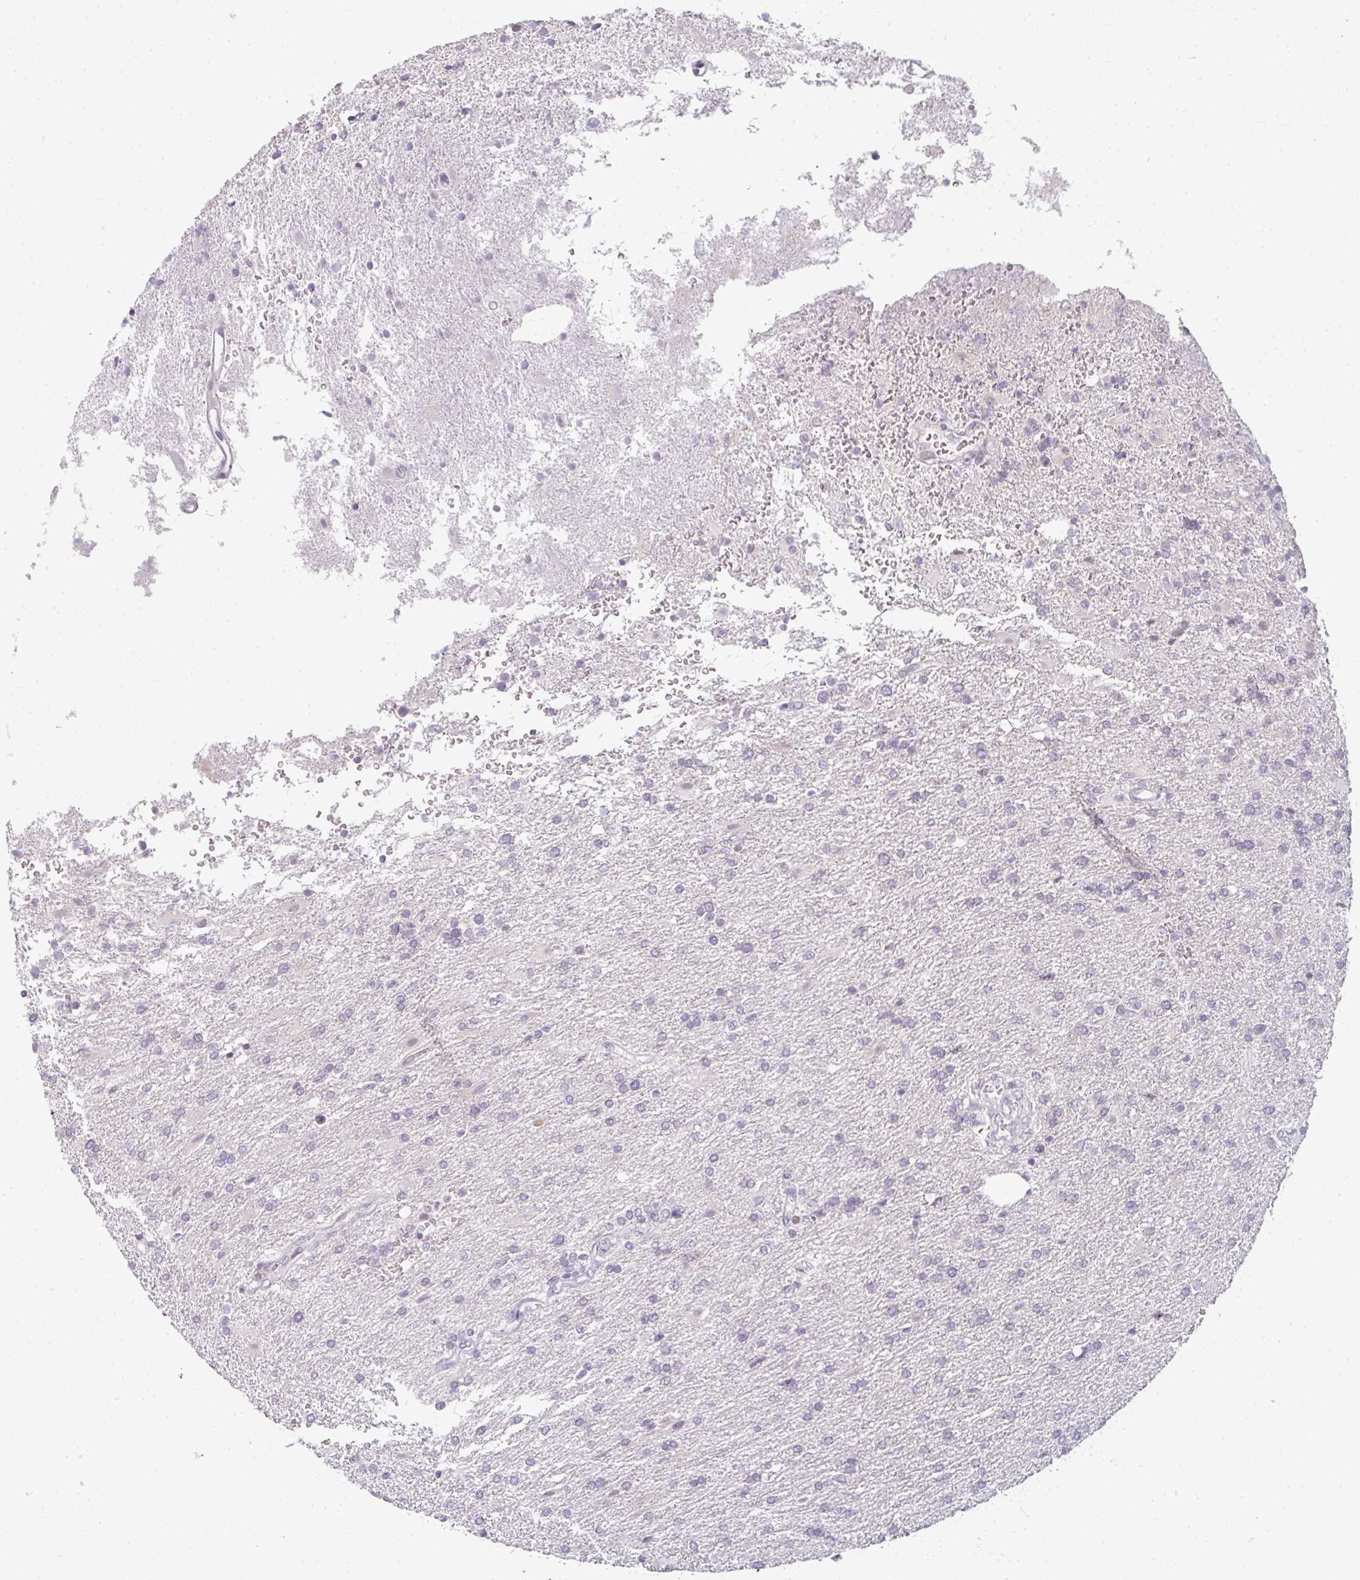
{"staining": {"intensity": "negative", "quantity": "none", "location": "none"}, "tissue": "glioma", "cell_type": "Tumor cells", "image_type": "cancer", "snomed": [{"axis": "morphology", "description": "Glioma, malignant, High grade"}, {"axis": "topography", "description": "Brain"}], "caption": "Immunohistochemistry (IHC) micrograph of malignant glioma (high-grade) stained for a protein (brown), which shows no positivity in tumor cells.", "gene": "RBBP6", "patient": {"sex": "male", "age": 56}}